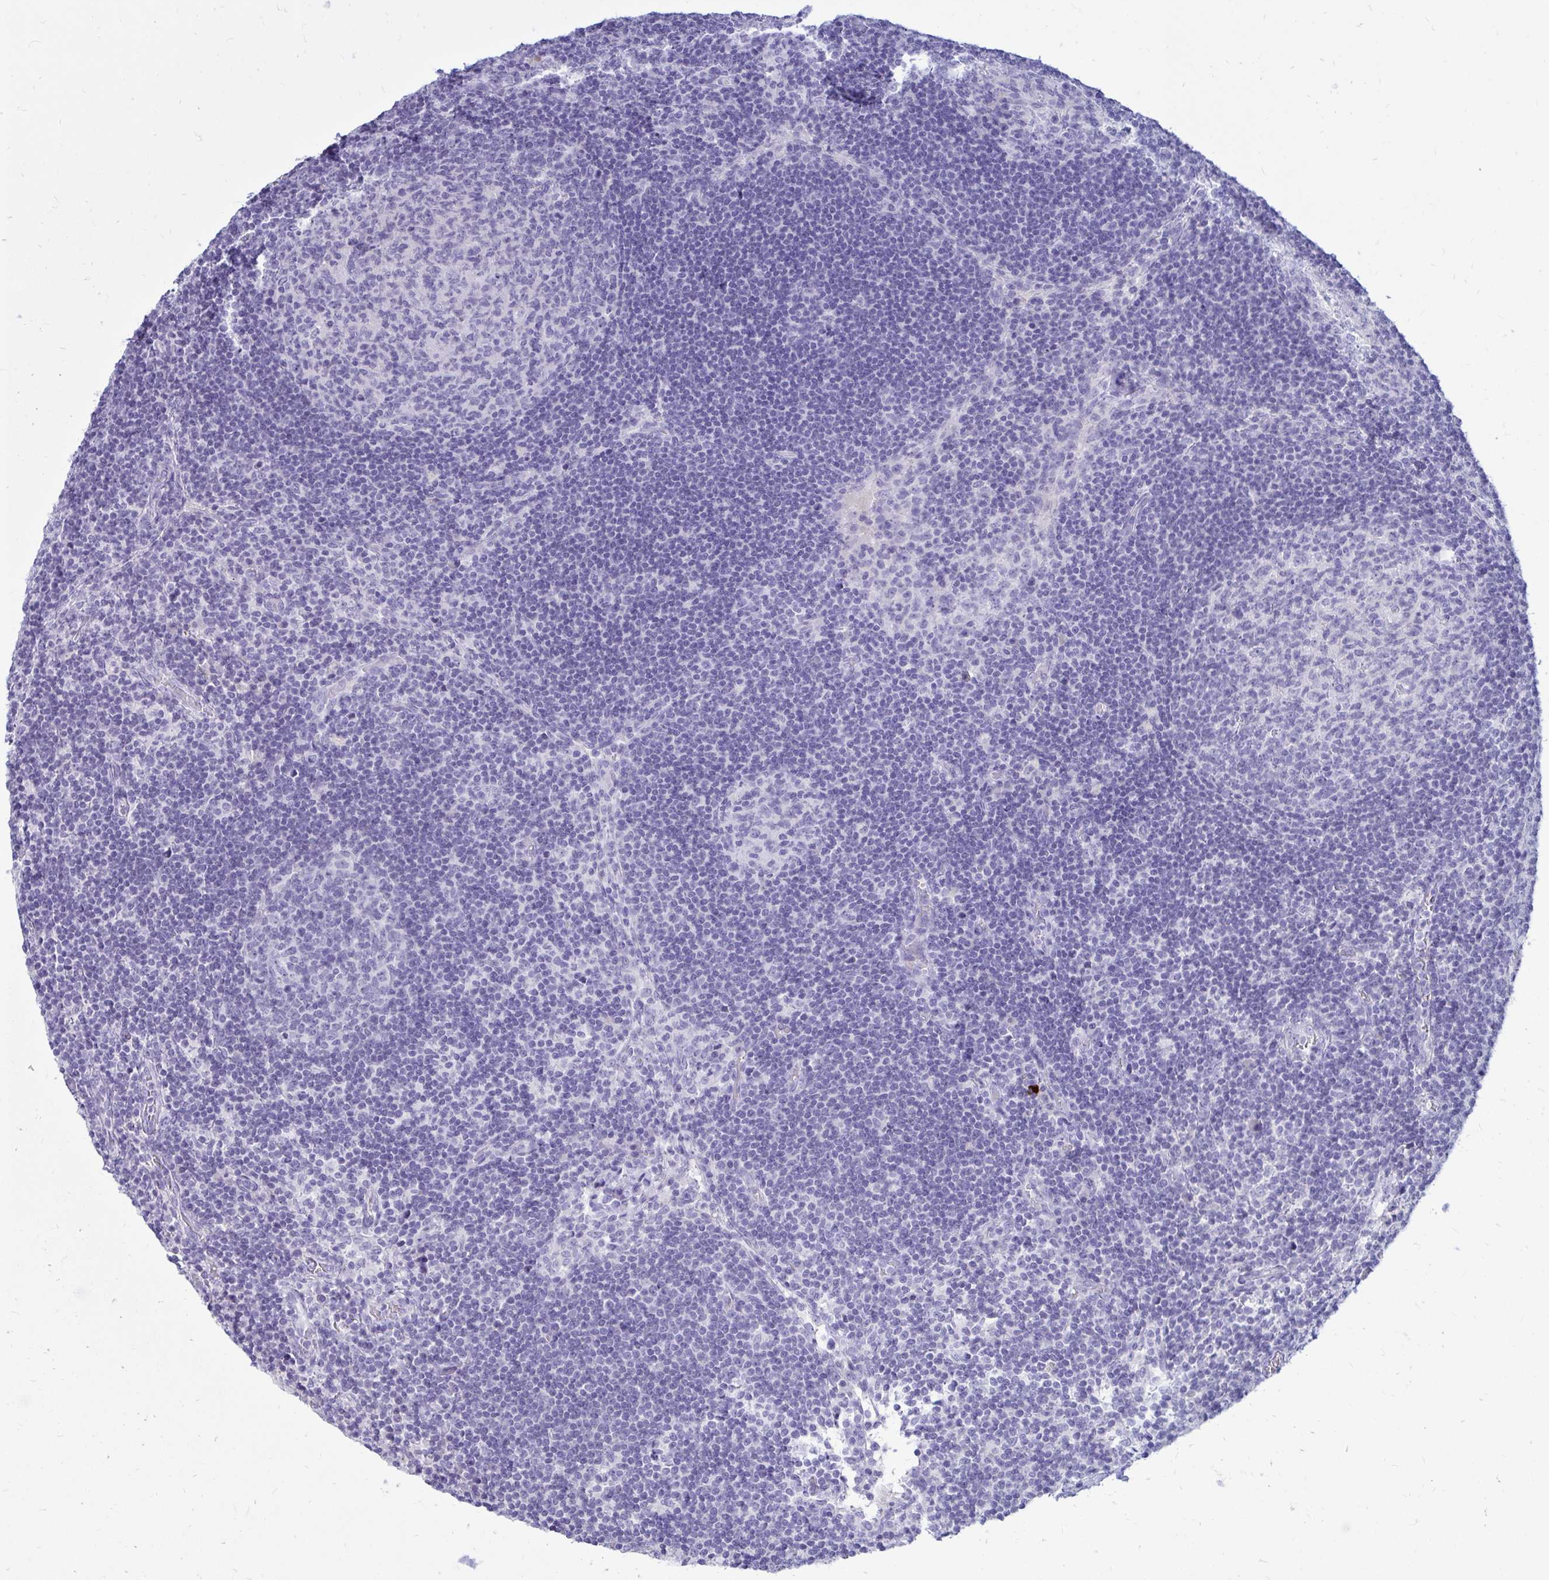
{"staining": {"intensity": "negative", "quantity": "none", "location": "none"}, "tissue": "lymph node", "cell_type": "Germinal center cells", "image_type": "normal", "snomed": [{"axis": "morphology", "description": "Normal tissue, NOS"}, {"axis": "topography", "description": "Lymph node"}], "caption": "The photomicrograph demonstrates no staining of germinal center cells in benign lymph node. (DAB immunohistochemistry with hematoxylin counter stain).", "gene": "NANOGNB", "patient": {"sex": "male", "age": 67}}